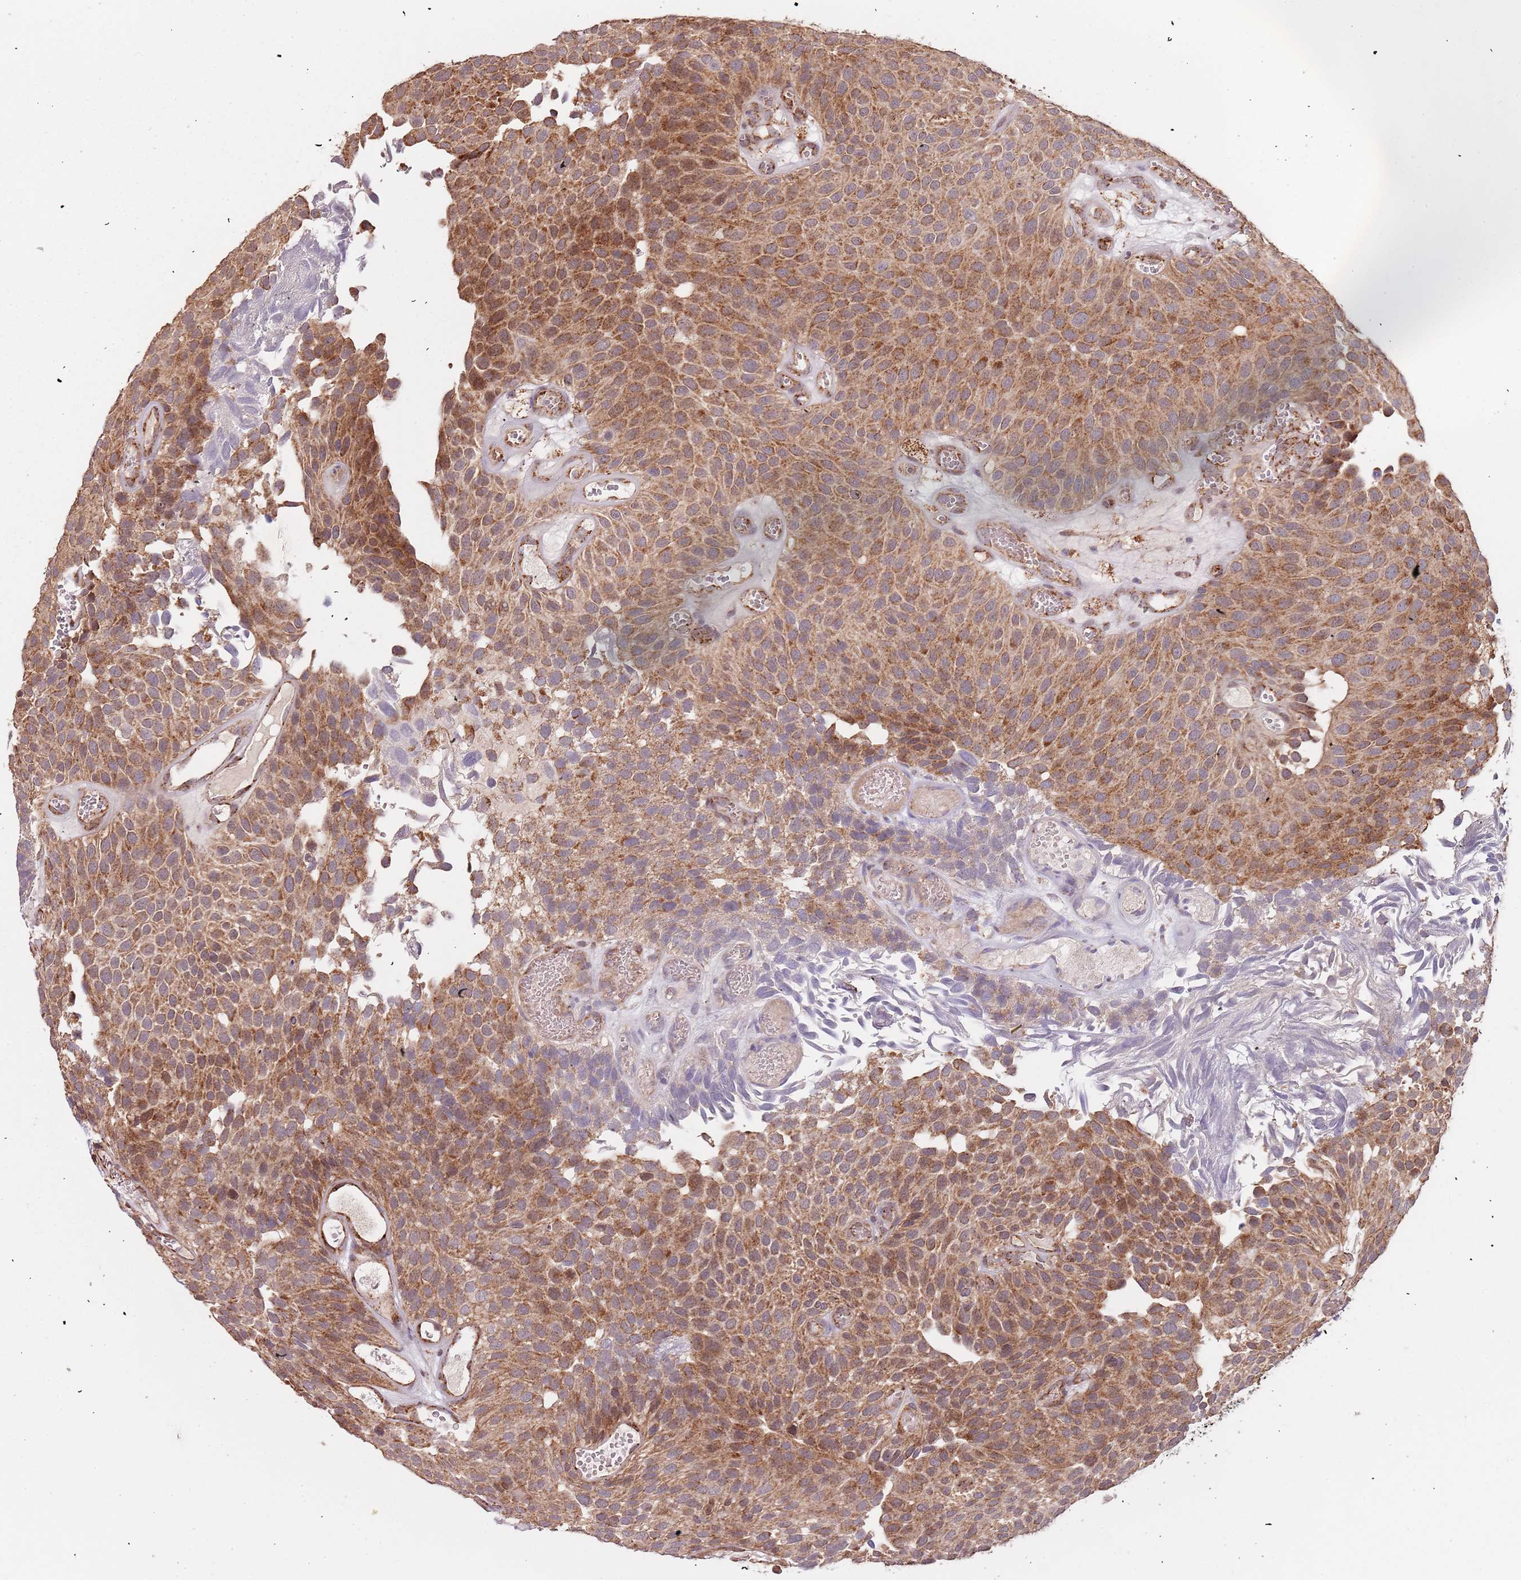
{"staining": {"intensity": "moderate", "quantity": ">75%", "location": "cytoplasmic/membranous"}, "tissue": "urothelial cancer", "cell_type": "Tumor cells", "image_type": "cancer", "snomed": [{"axis": "morphology", "description": "Urothelial carcinoma, Low grade"}, {"axis": "topography", "description": "Urinary bladder"}], "caption": "Protein staining reveals moderate cytoplasmic/membranous expression in approximately >75% of tumor cells in urothelial cancer. The protein of interest is shown in brown color, while the nuclei are stained blue.", "gene": "IL17RD", "patient": {"sex": "male", "age": 89}}